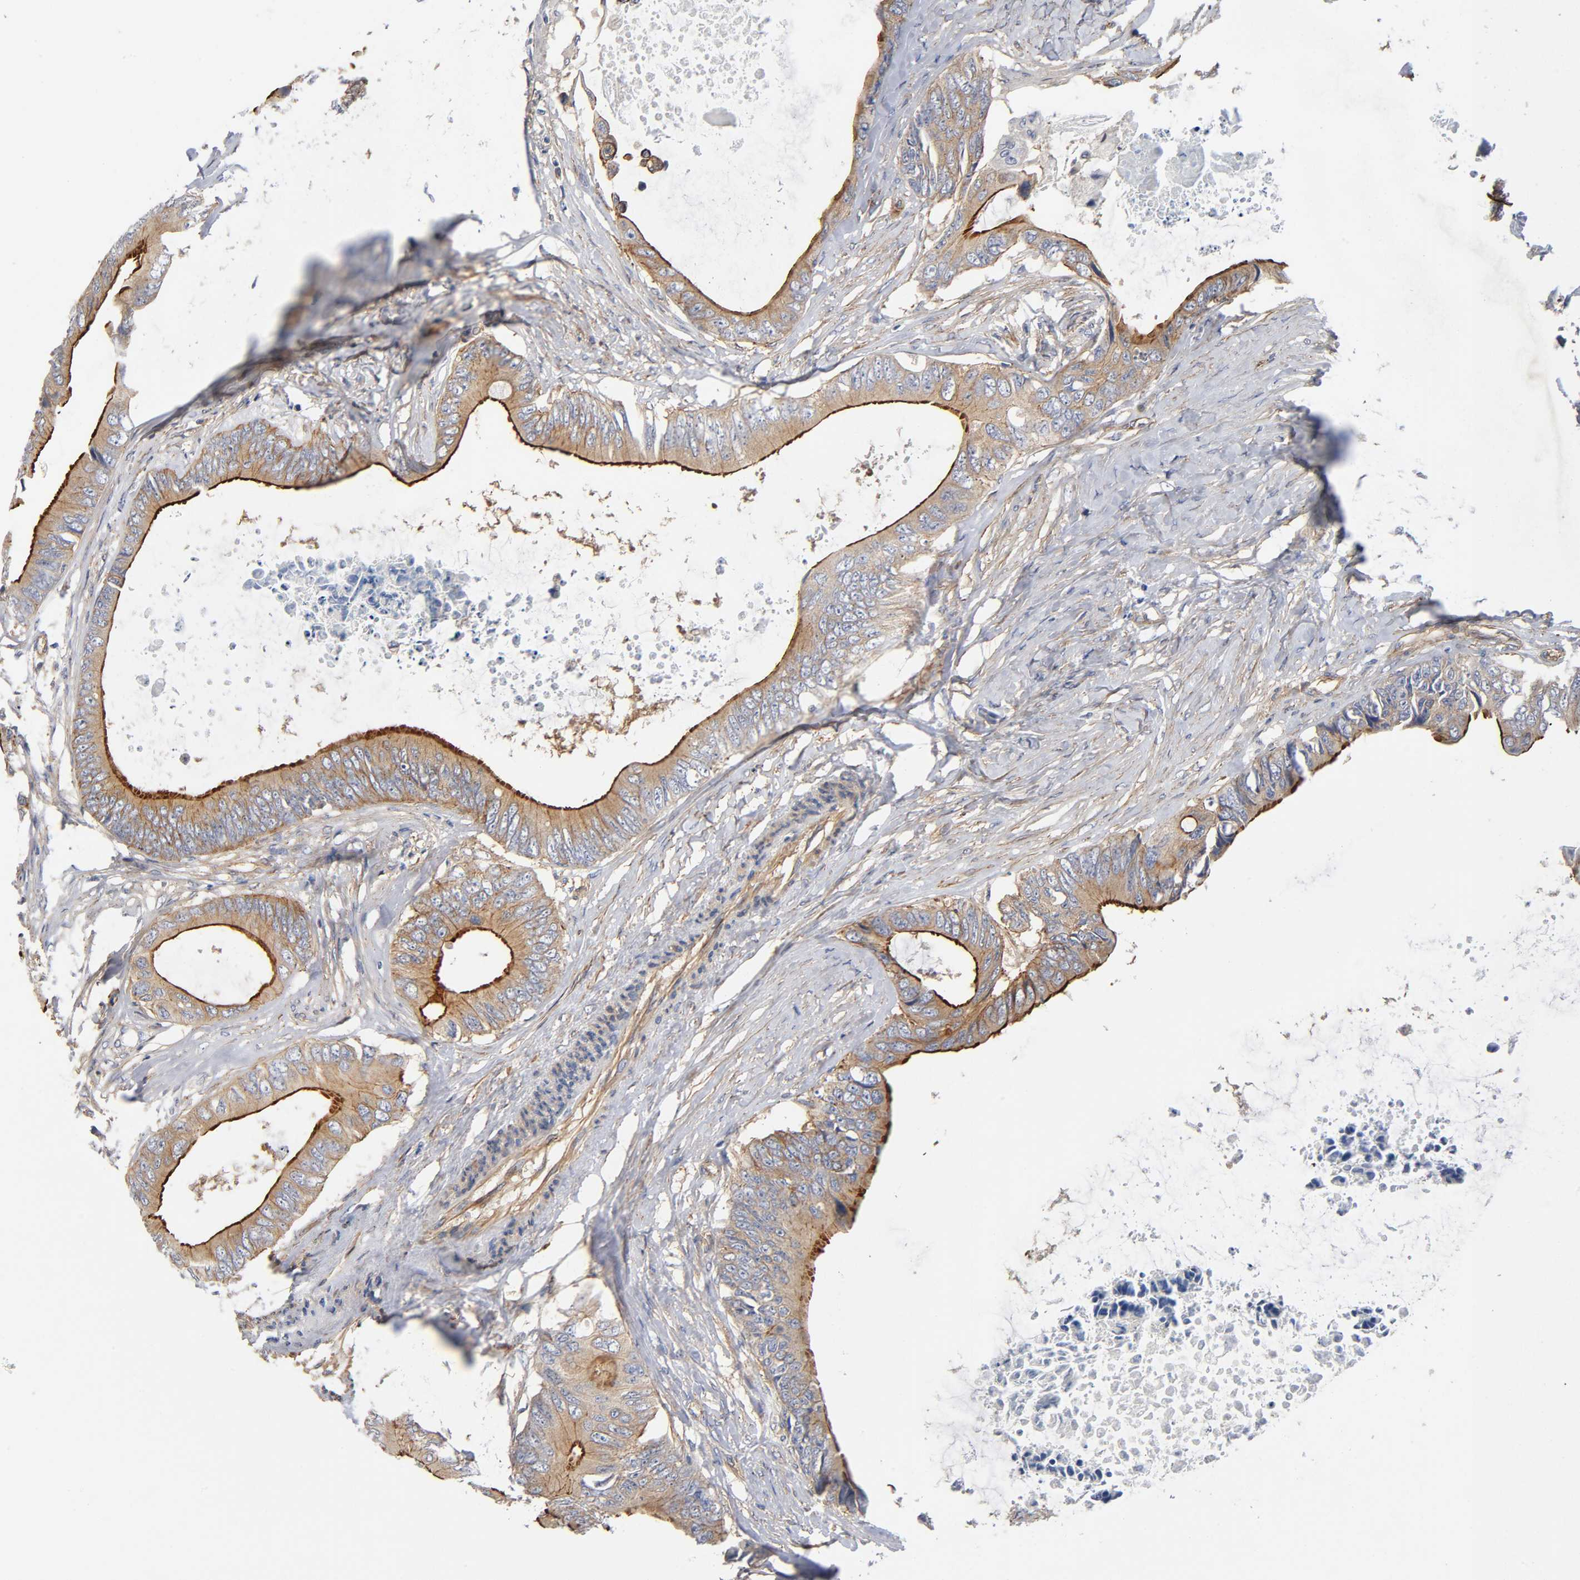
{"staining": {"intensity": "moderate", "quantity": ">75%", "location": "cytoplasmic/membranous"}, "tissue": "colorectal cancer", "cell_type": "Tumor cells", "image_type": "cancer", "snomed": [{"axis": "morphology", "description": "Normal tissue, NOS"}, {"axis": "morphology", "description": "Adenocarcinoma, NOS"}, {"axis": "topography", "description": "Rectum"}, {"axis": "topography", "description": "Peripheral nerve tissue"}], "caption": "The image displays staining of colorectal cancer (adenocarcinoma), revealing moderate cytoplasmic/membranous protein staining (brown color) within tumor cells.", "gene": "MARS1", "patient": {"sex": "female", "age": 77}}